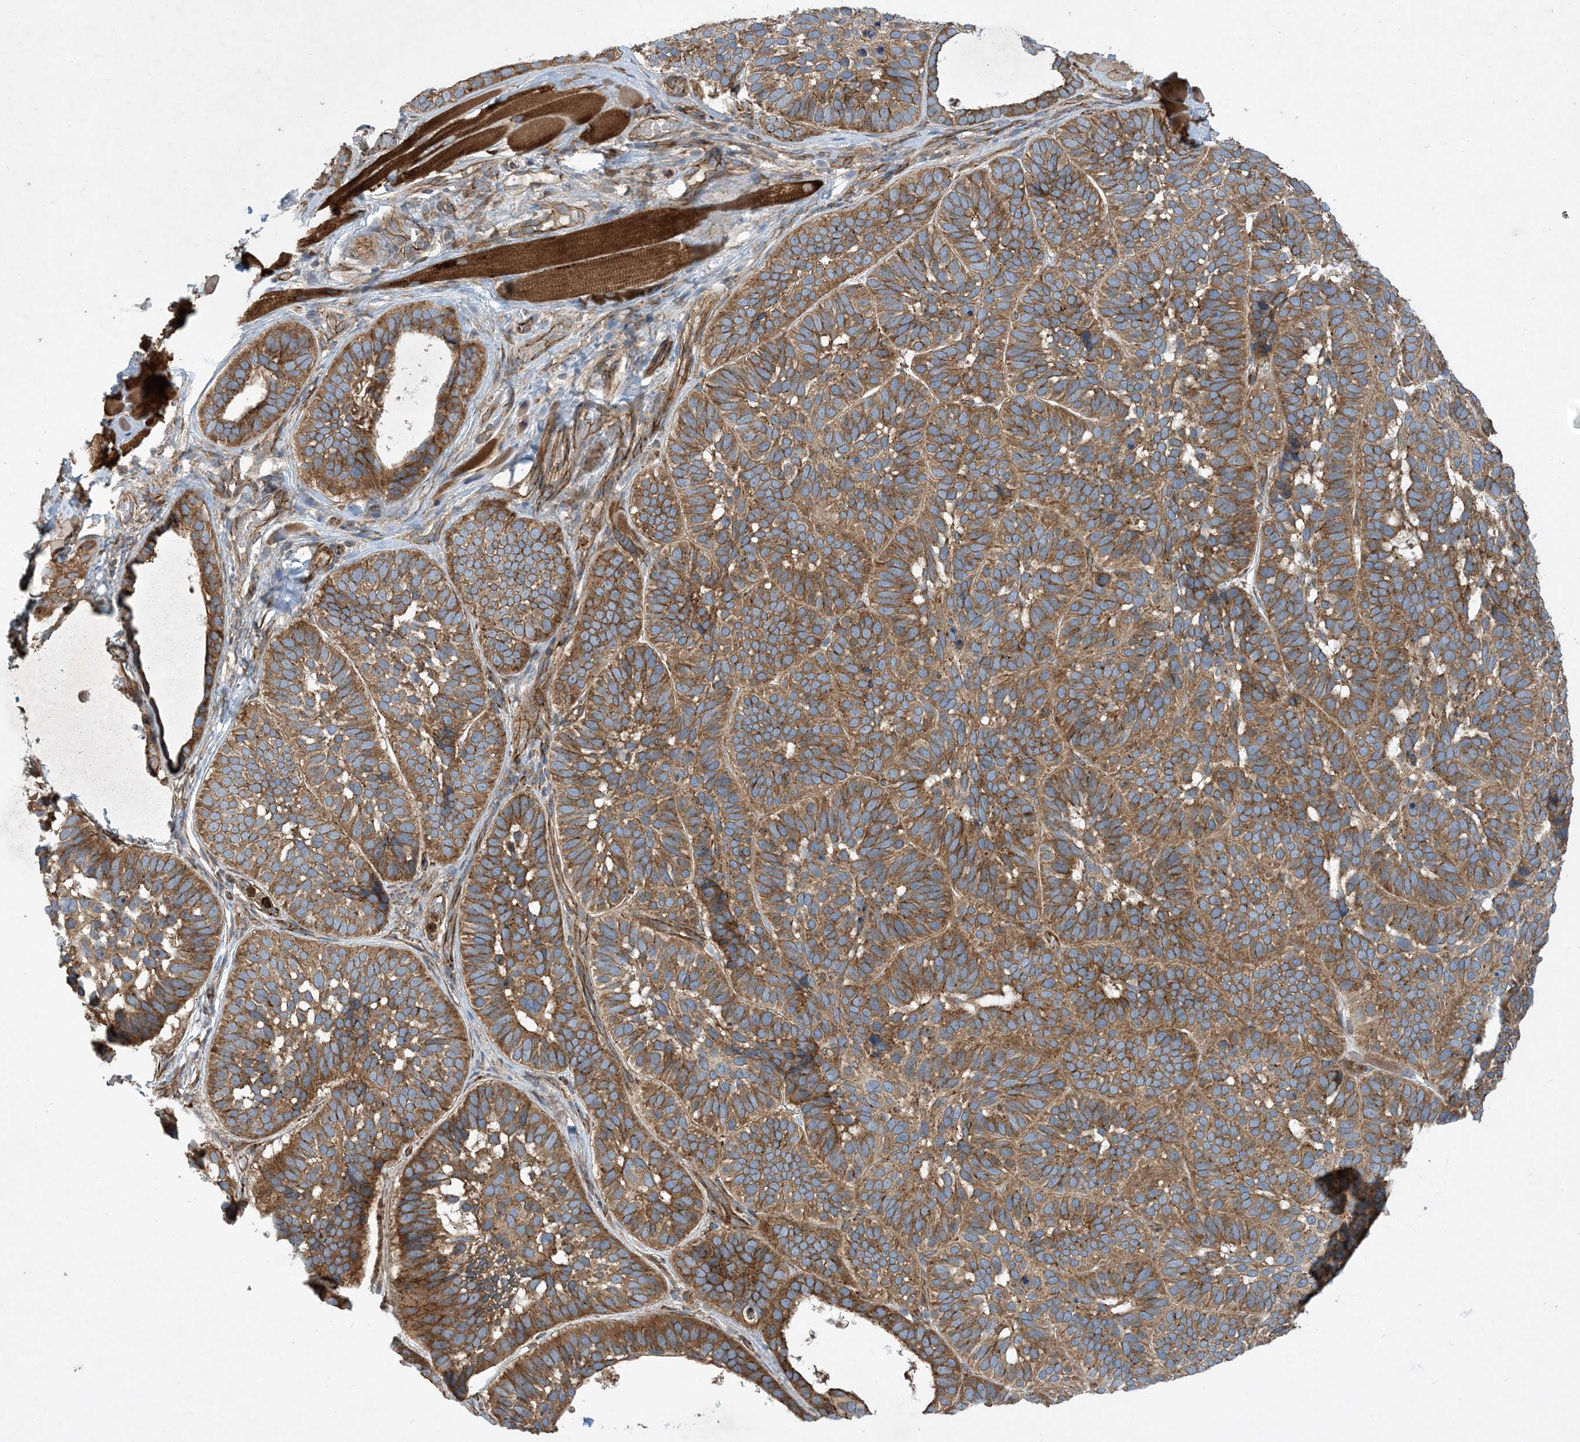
{"staining": {"intensity": "moderate", "quantity": ">75%", "location": "cytoplasmic/membranous"}, "tissue": "skin cancer", "cell_type": "Tumor cells", "image_type": "cancer", "snomed": [{"axis": "morphology", "description": "Basal cell carcinoma"}, {"axis": "topography", "description": "Skin"}], "caption": "Skin cancer stained for a protein demonstrates moderate cytoplasmic/membranous positivity in tumor cells. Ihc stains the protein of interest in brown and the nuclei are stained blue.", "gene": "OTOP1", "patient": {"sex": "male", "age": 62}}